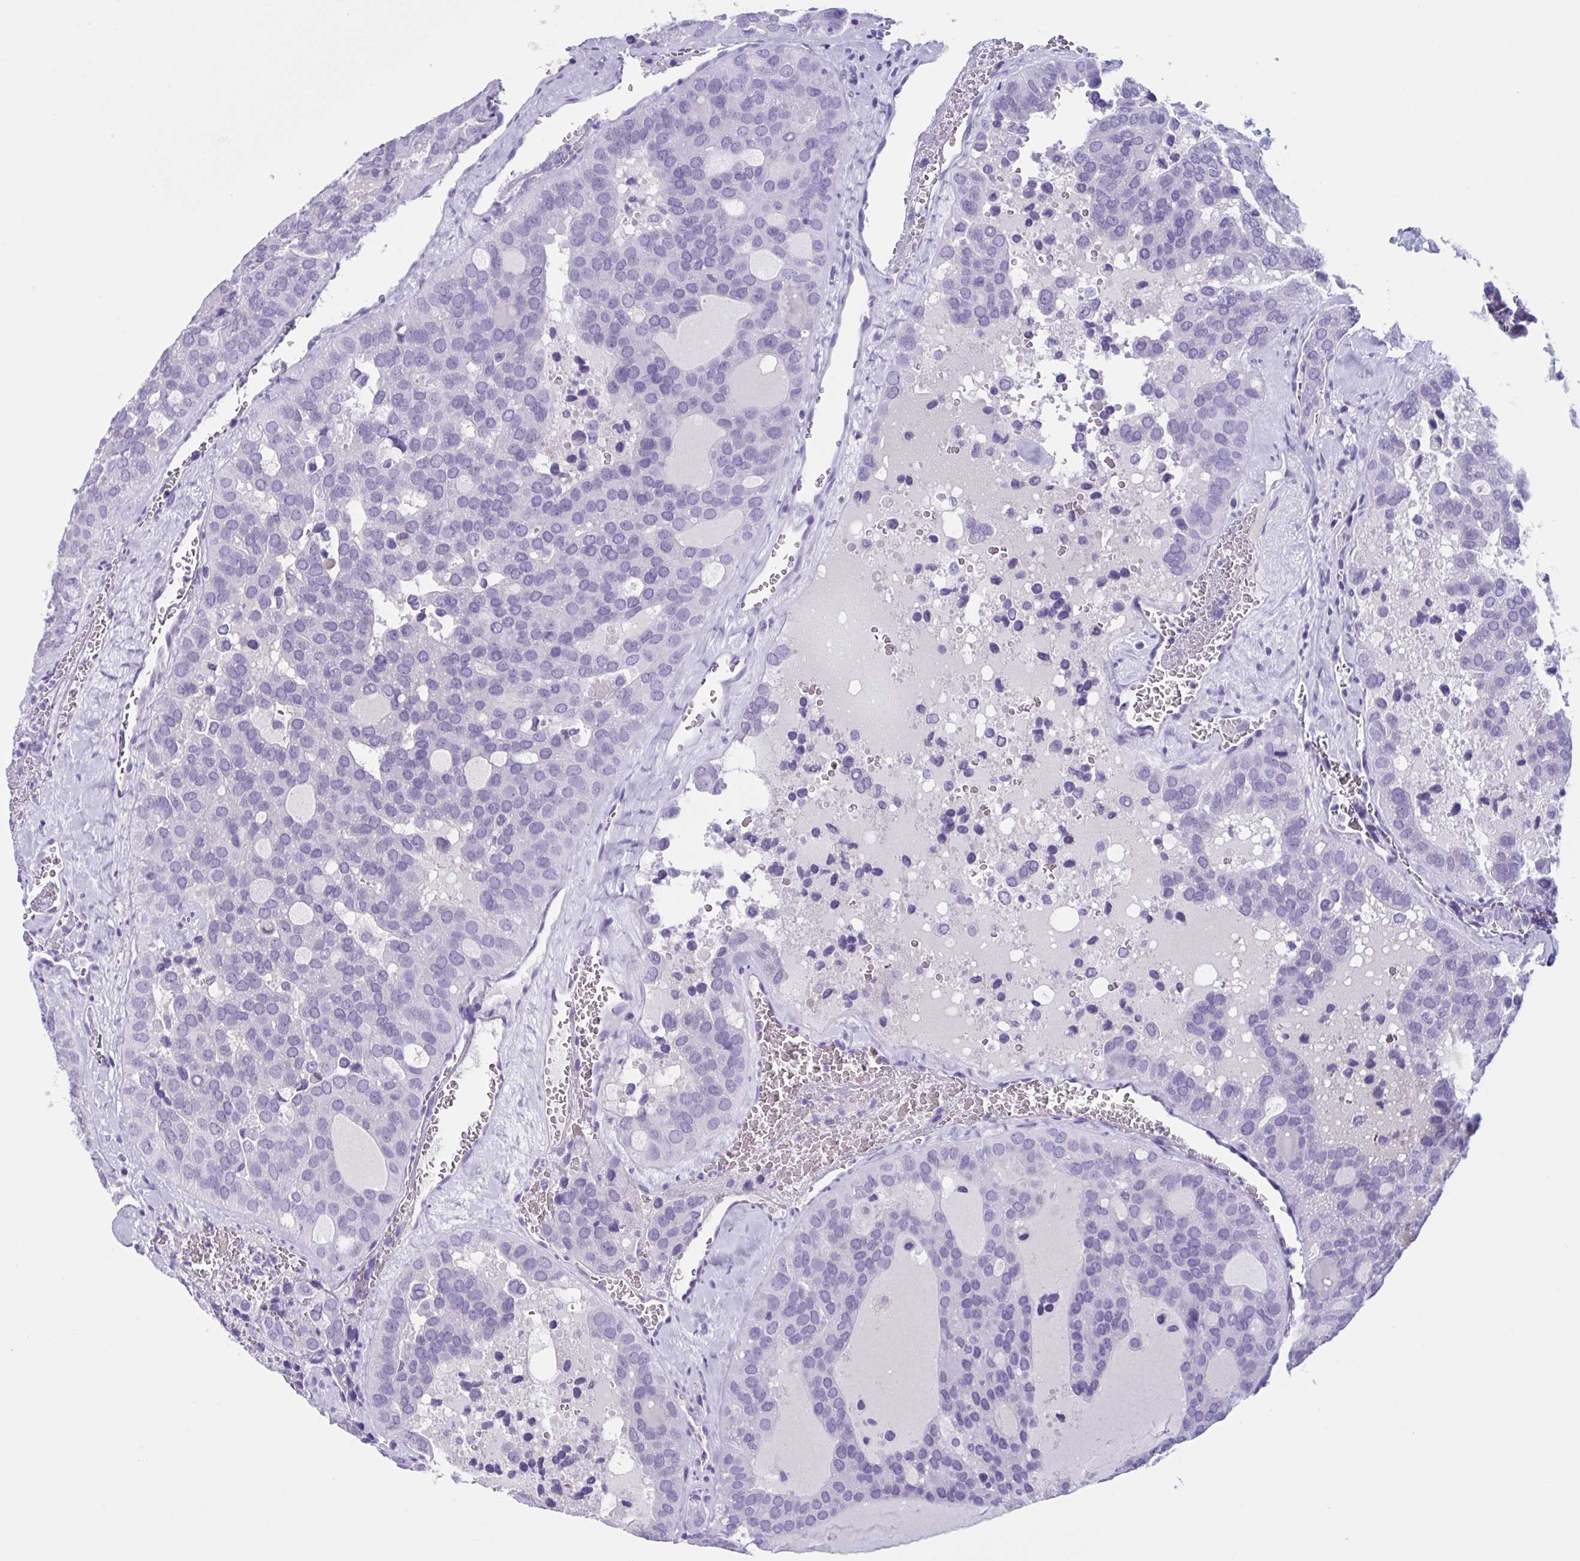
{"staining": {"intensity": "negative", "quantity": "none", "location": "none"}, "tissue": "thyroid cancer", "cell_type": "Tumor cells", "image_type": "cancer", "snomed": [{"axis": "morphology", "description": "Follicular adenoma carcinoma, NOS"}, {"axis": "topography", "description": "Thyroid gland"}], "caption": "Thyroid cancer (follicular adenoma carcinoma) was stained to show a protein in brown. There is no significant staining in tumor cells.", "gene": "USP35", "patient": {"sex": "male", "age": 75}}